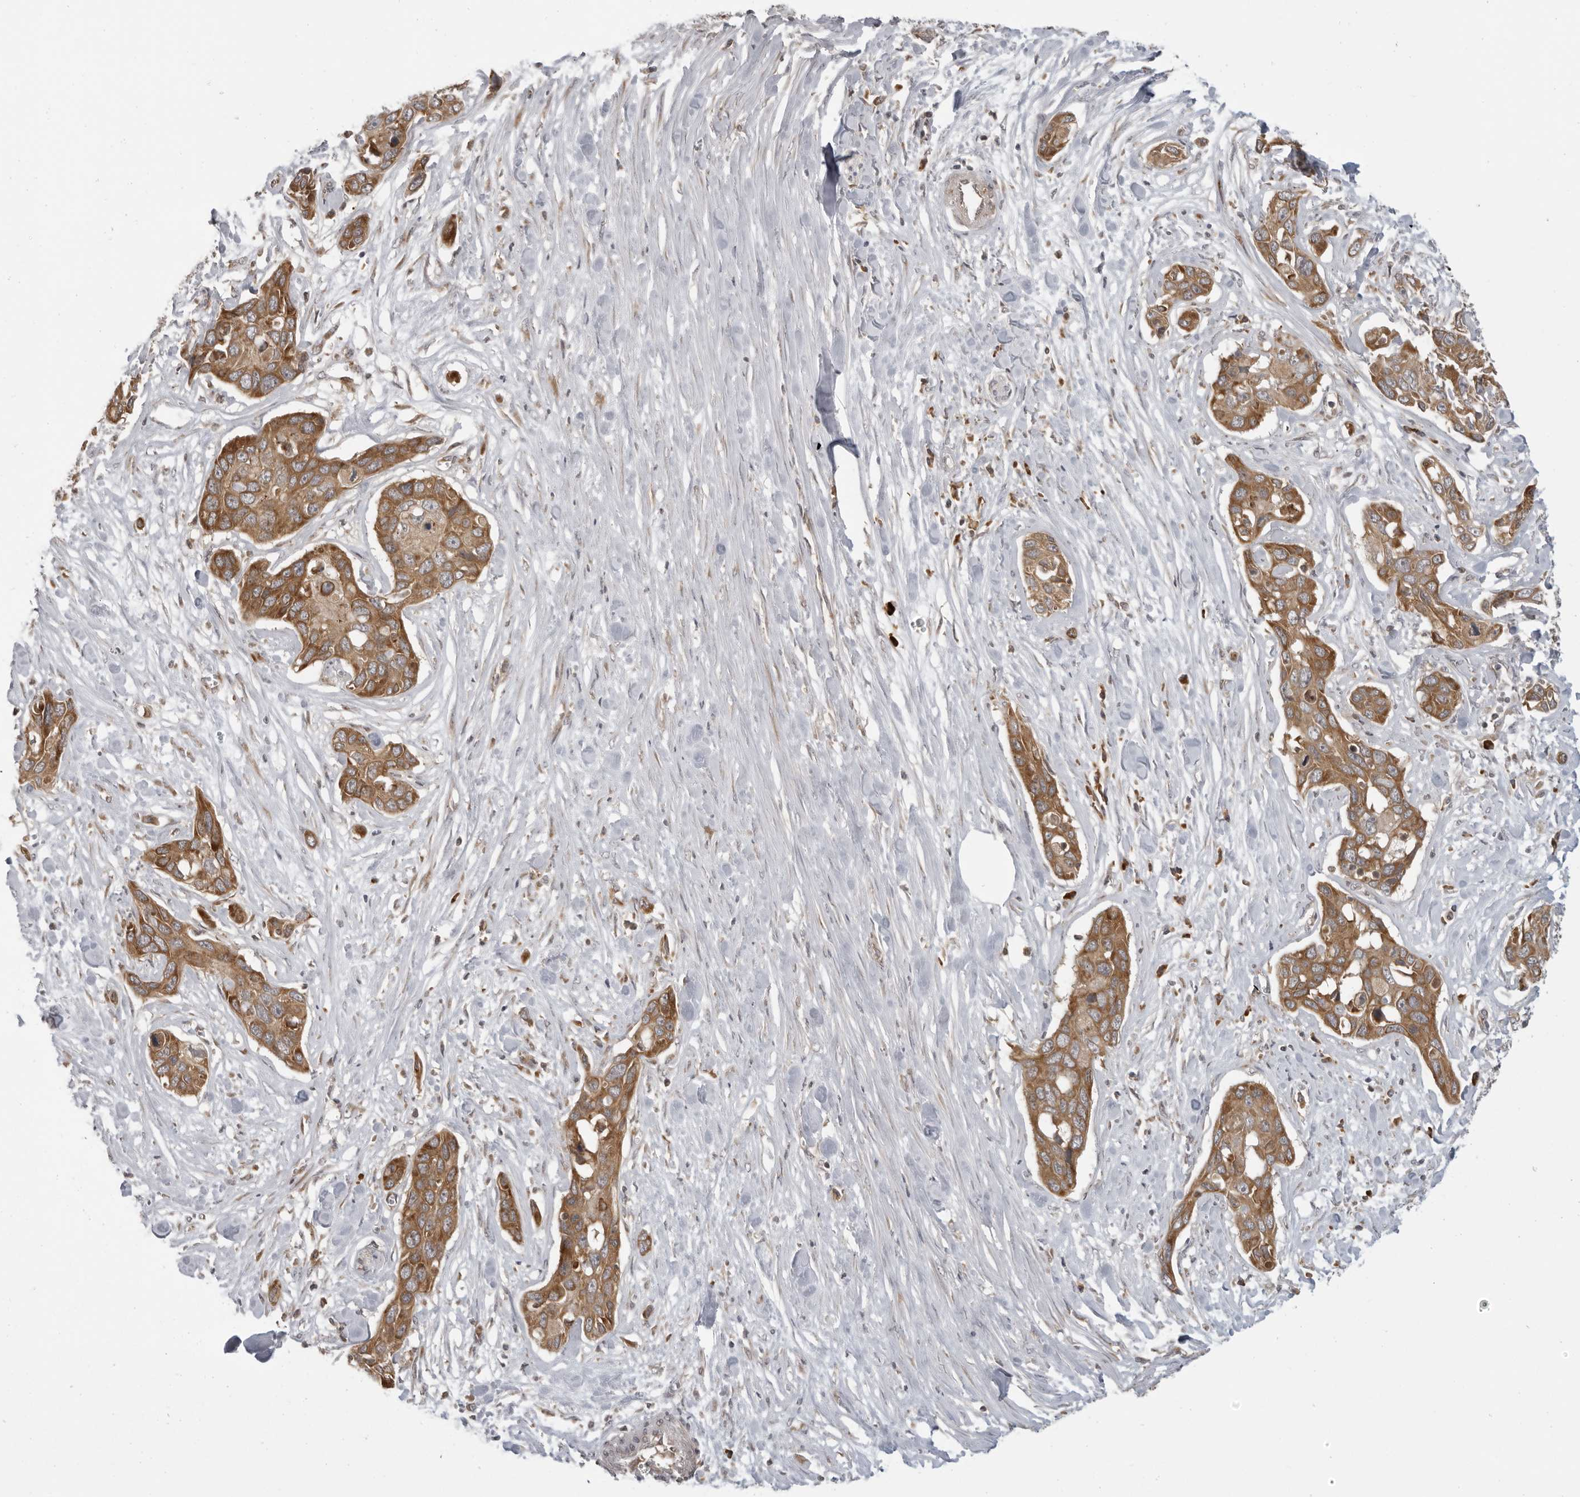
{"staining": {"intensity": "strong", "quantity": ">75%", "location": "cytoplasmic/membranous"}, "tissue": "pancreatic cancer", "cell_type": "Tumor cells", "image_type": "cancer", "snomed": [{"axis": "morphology", "description": "Adenocarcinoma, NOS"}, {"axis": "topography", "description": "Pancreas"}], "caption": "Human pancreatic adenocarcinoma stained with a brown dye demonstrates strong cytoplasmic/membranous positive positivity in about >75% of tumor cells.", "gene": "PRRC2A", "patient": {"sex": "female", "age": 60}}